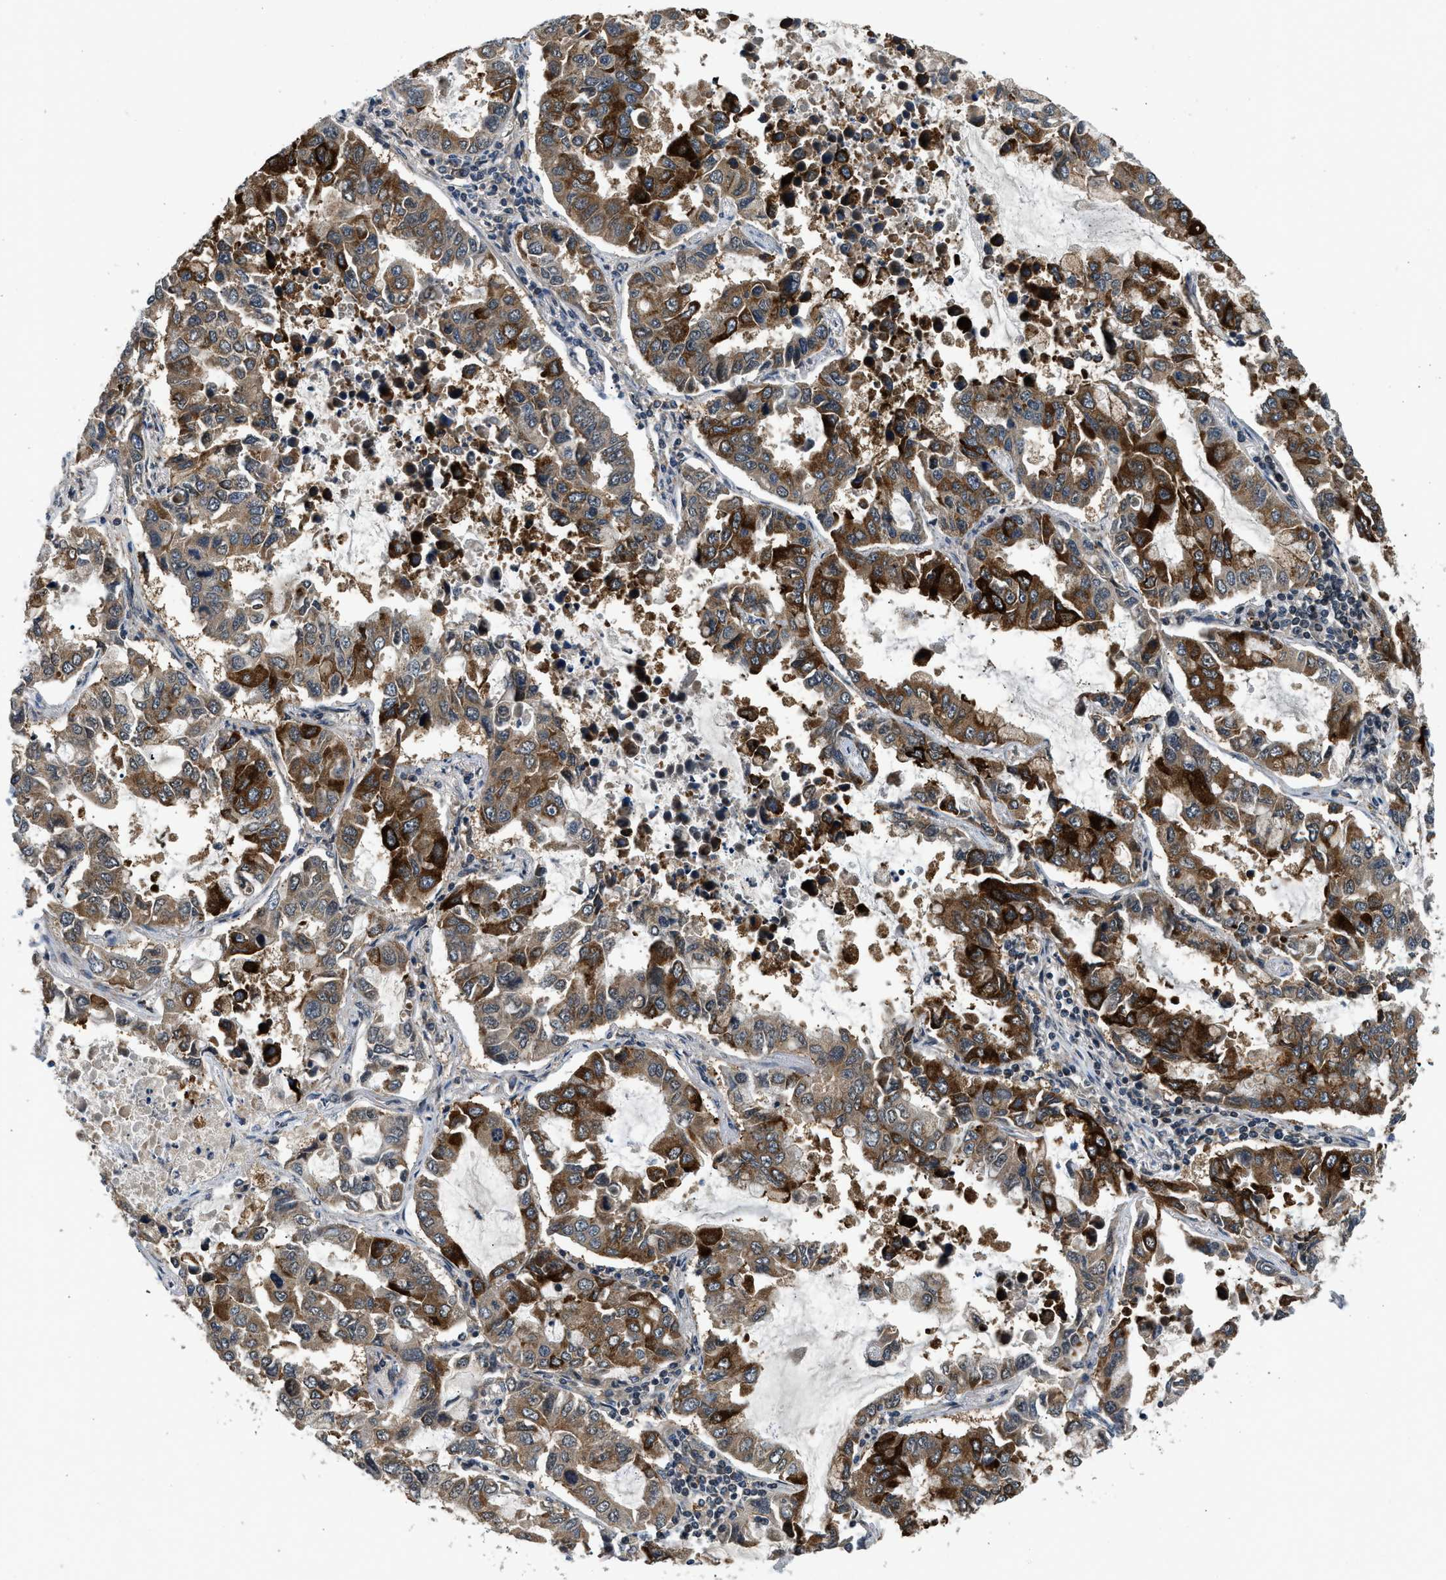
{"staining": {"intensity": "strong", "quantity": ">75%", "location": "cytoplasmic/membranous"}, "tissue": "lung cancer", "cell_type": "Tumor cells", "image_type": "cancer", "snomed": [{"axis": "morphology", "description": "Adenocarcinoma, NOS"}, {"axis": "topography", "description": "Lung"}], "caption": "Immunohistochemical staining of lung adenocarcinoma shows strong cytoplasmic/membranous protein staining in approximately >75% of tumor cells.", "gene": "IL3RA", "patient": {"sex": "male", "age": 64}}